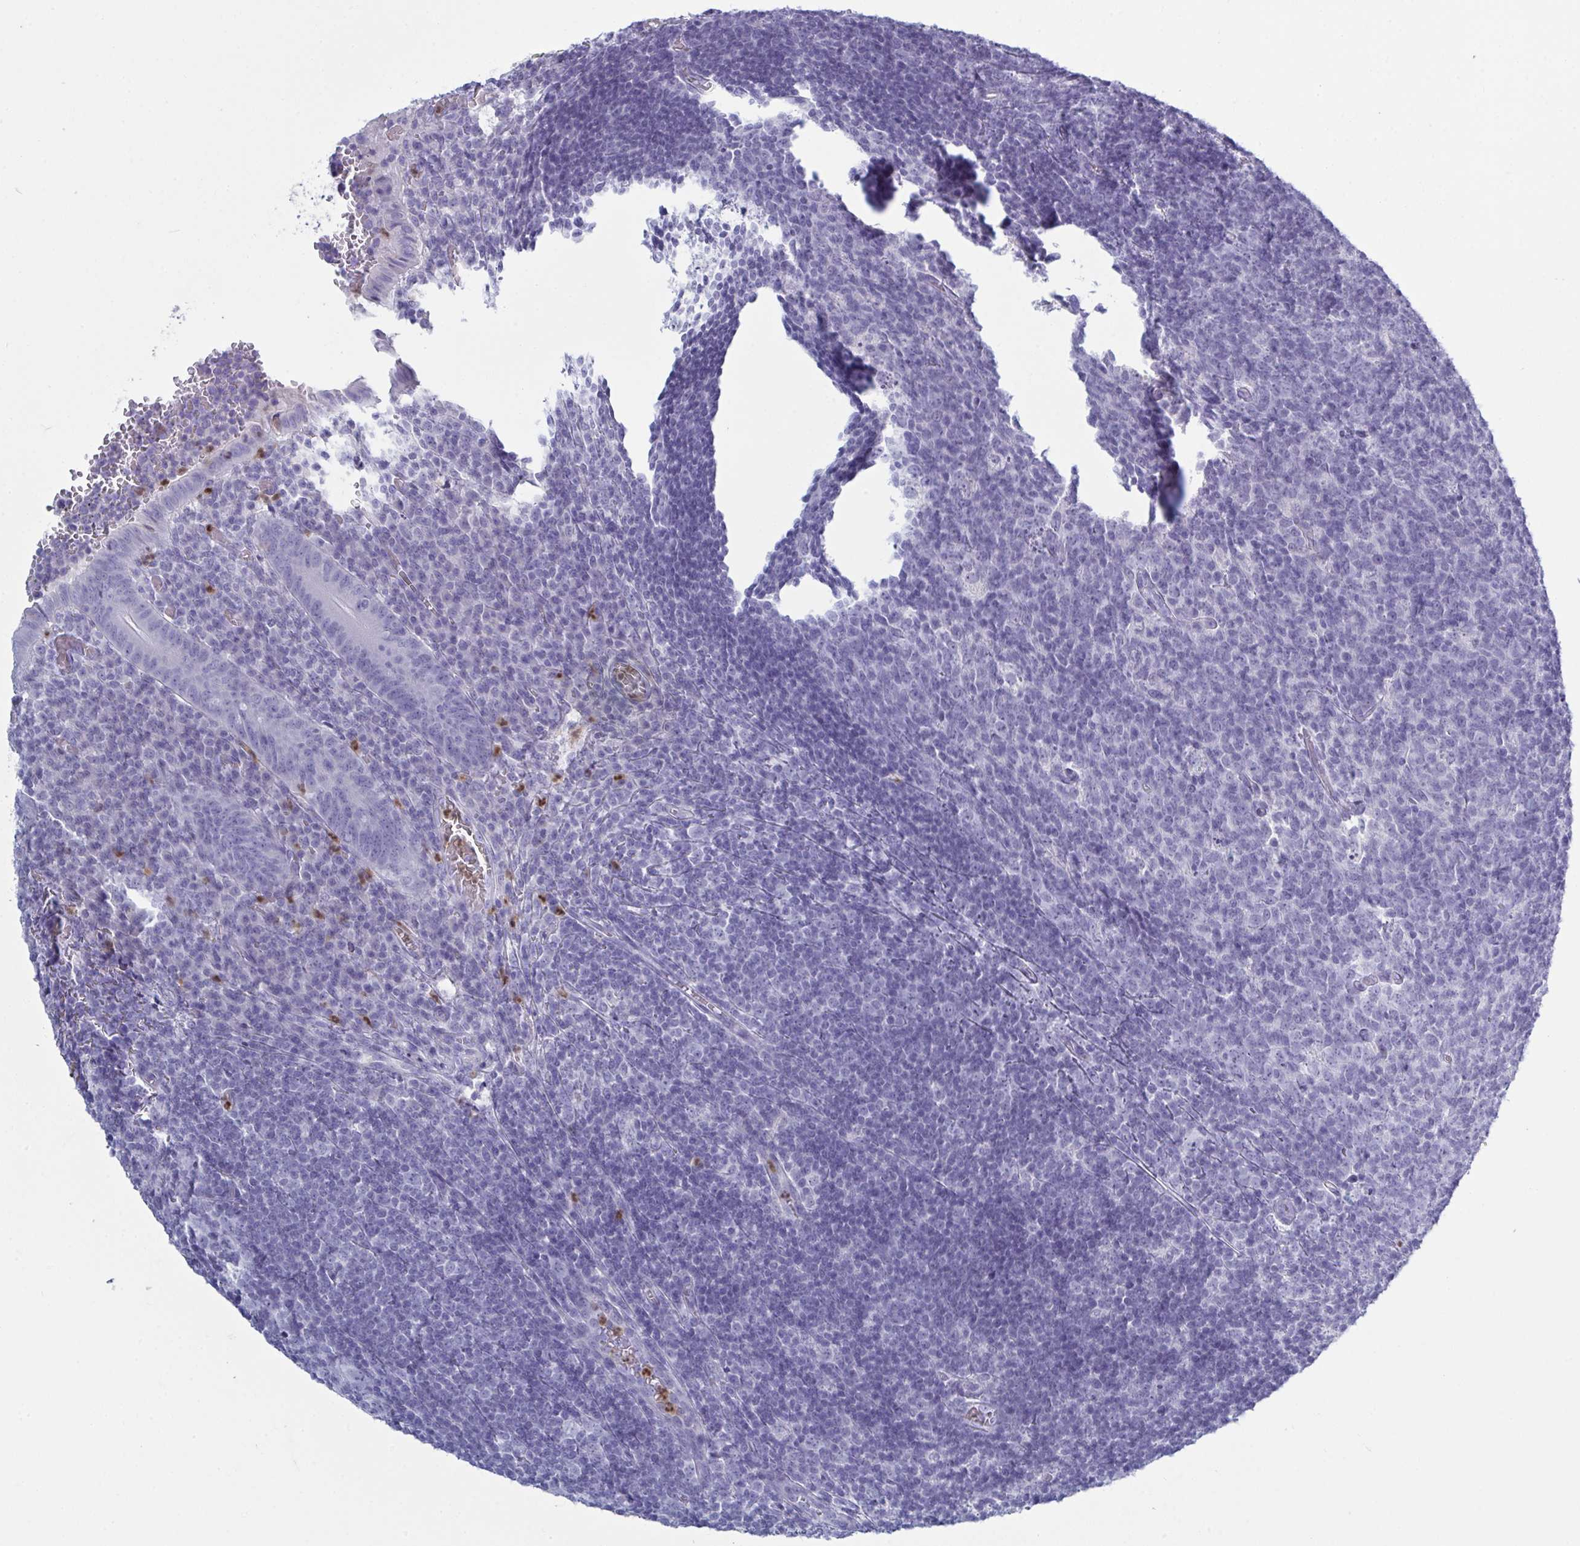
{"staining": {"intensity": "negative", "quantity": "none", "location": "none"}, "tissue": "appendix", "cell_type": "Glandular cells", "image_type": "normal", "snomed": [{"axis": "morphology", "description": "Normal tissue, NOS"}, {"axis": "topography", "description": "Appendix"}], "caption": "This is an immunohistochemistry (IHC) photomicrograph of unremarkable appendix. There is no positivity in glandular cells.", "gene": "SERPINB10", "patient": {"sex": "male", "age": 18}}